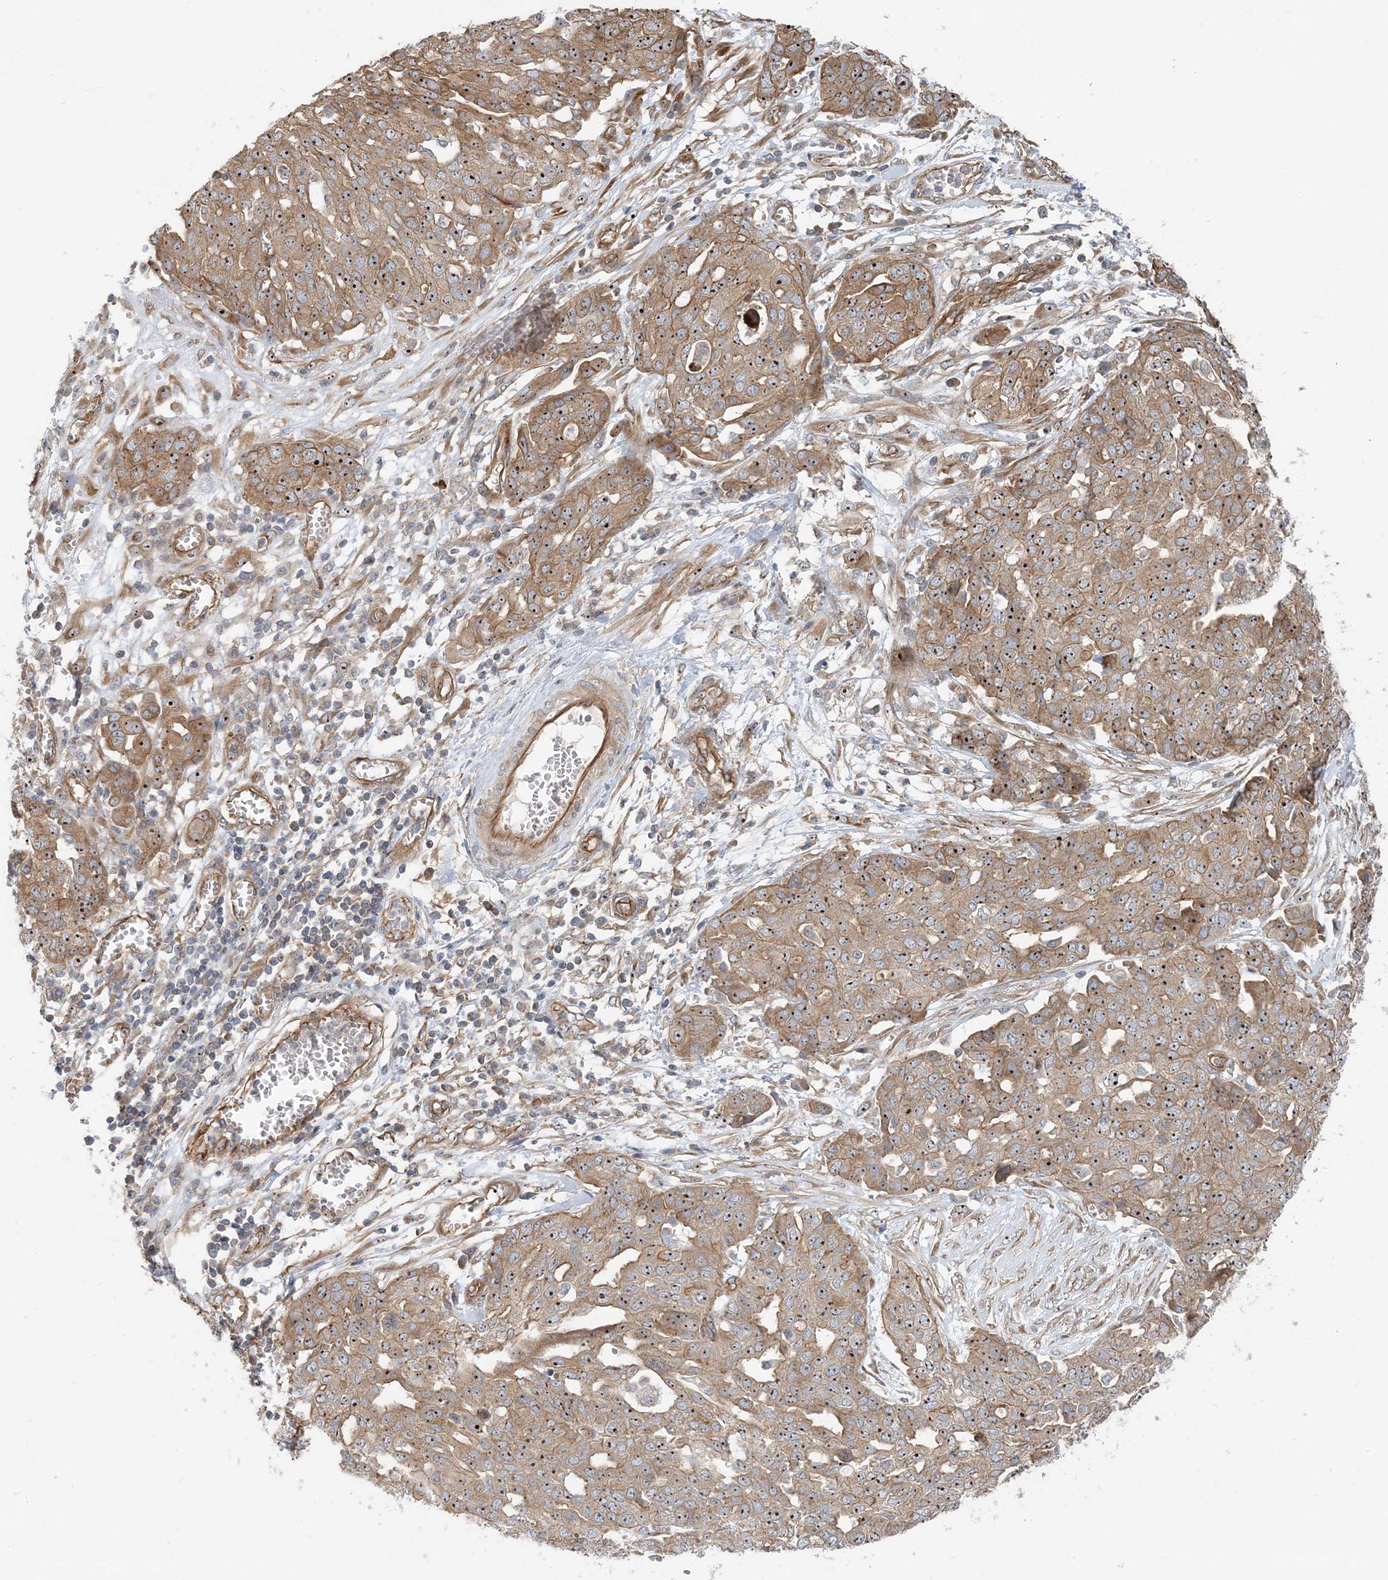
{"staining": {"intensity": "moderate", "quantity": ">75%", "location": "cytoplasmic/membranous,nuclear"}, "tissue": "ovarian cancer", "cell_type": "Tumor cells", "image_type": "cancer", "snomed": [{"axis": "morphology", "description": "Cystadenocarcinoma, serous, NOS"}, {"axis": "topography", "description": "Soft tissue"}, {"axis": "topography", "description": "Ovary"}], "caption": "High-magnification brightfield microscopy of ovarian serous cystadenocarcinoma stained with DAB (brown) and counterstained with hematoxylin (blue). tumor cells exhibit moderate cytoplasmic/membranous and nuclear positivity is present in about>75% of cells.", "gene": "MYL5", "patient": {"sex": "female", "age": 57}}